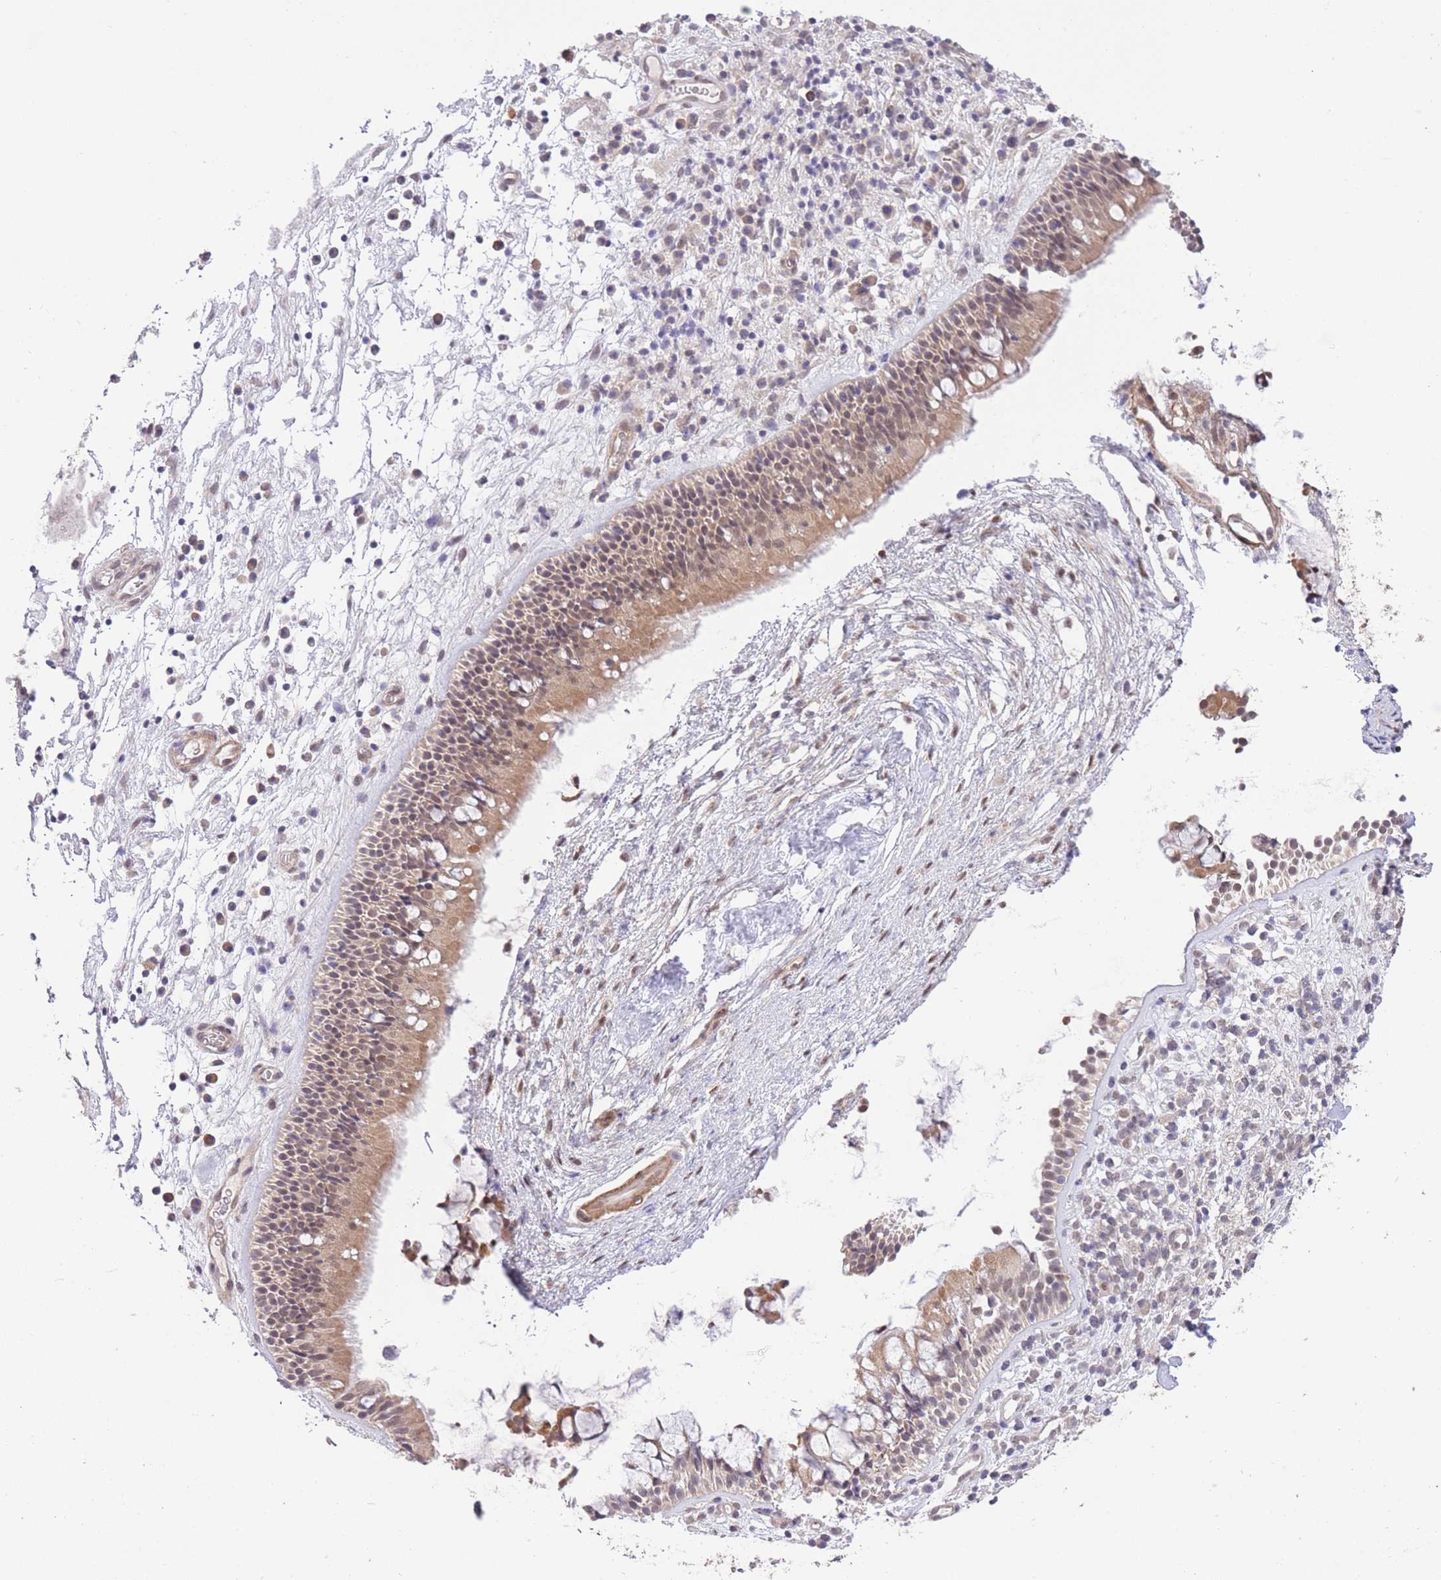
{"staining": {"intensity": "weak", "quantity": ">75%", "location": "cytoplasmic/membranous,nuclear"}, "tissue": "nasopharynx", "cell_type": "Respiratory epithelial cells", "image_type": "normal", "snomed": [{"axis": "morphology", "description": "Normal tissue, NOS"}, {"axis": "topography", "description": "Nasopharynx"}], "caption": "About >75% of respiratory epithelial cells in benign human nasopharynx demonstrate weak cytoplasmic/membranous,nuclear protein positivity as visualized by brown immunohistochemical staining.", "gene": "ELOA2", "patient": {"sex": "male", "age": 63}}